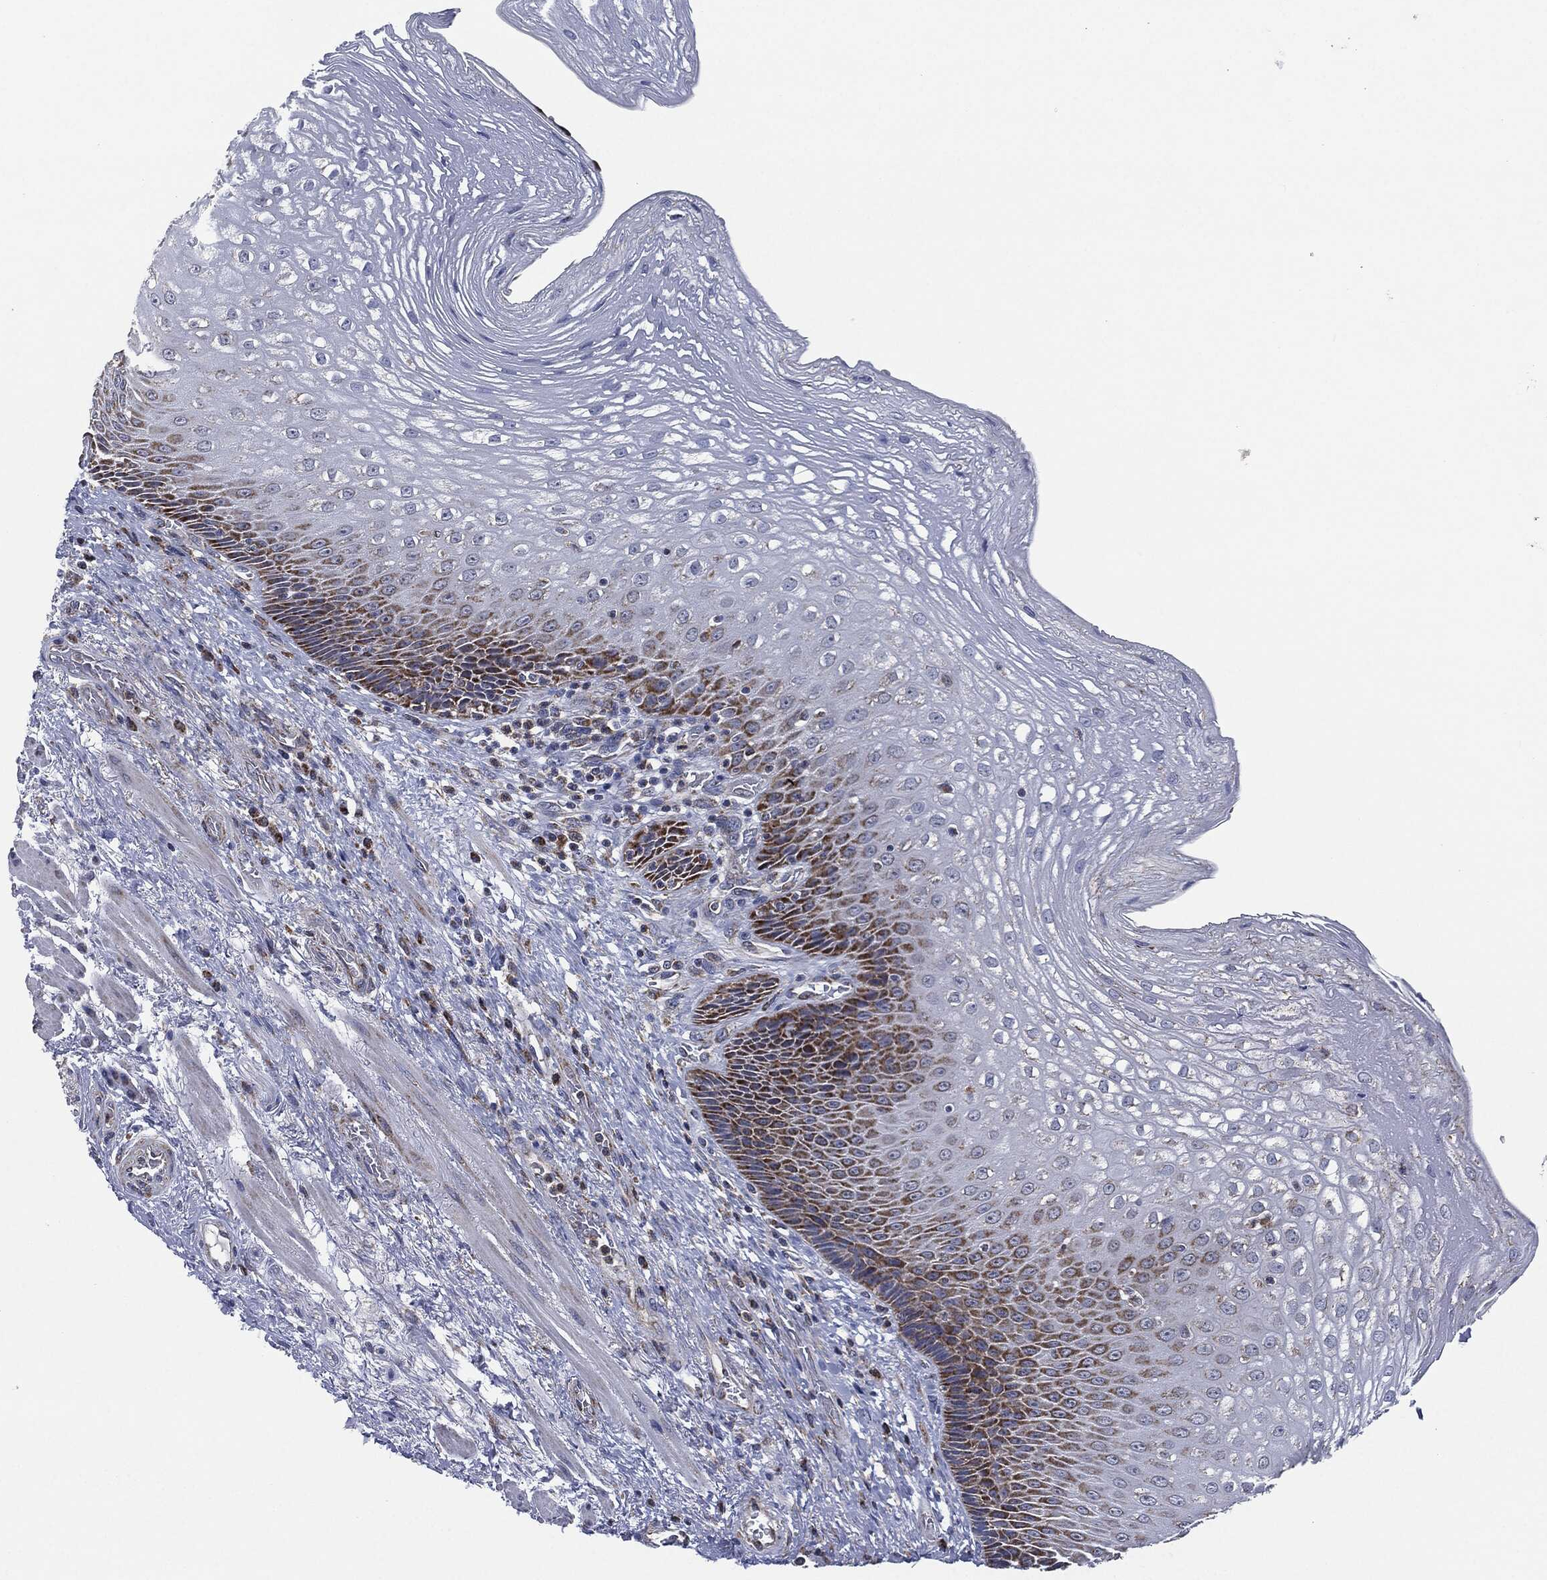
{"staining": {"intensity": "strong", "quantity": "<25%", "location": "cytoplasmic/membranous"}, "tissue": "esophagus", "cell_type": "Squamous epithelial cells", "image_type": "normal", "snomed": [{"axis": "morphology", "description": "Normal tissue, NOS"}, {"axis": "topography", "description": "Esophagus"}], "caption": "A high-resolution image shows IHC staining of normal esophagus, which exhibits strong cytoplasmic/membranous positivity in about <25% of squamous epithelial cells. (DAB IHC with brightfield microscopy, high magnification).", "gene": "NDUFV2", "patient": {"sex": "male", "age": 63}}